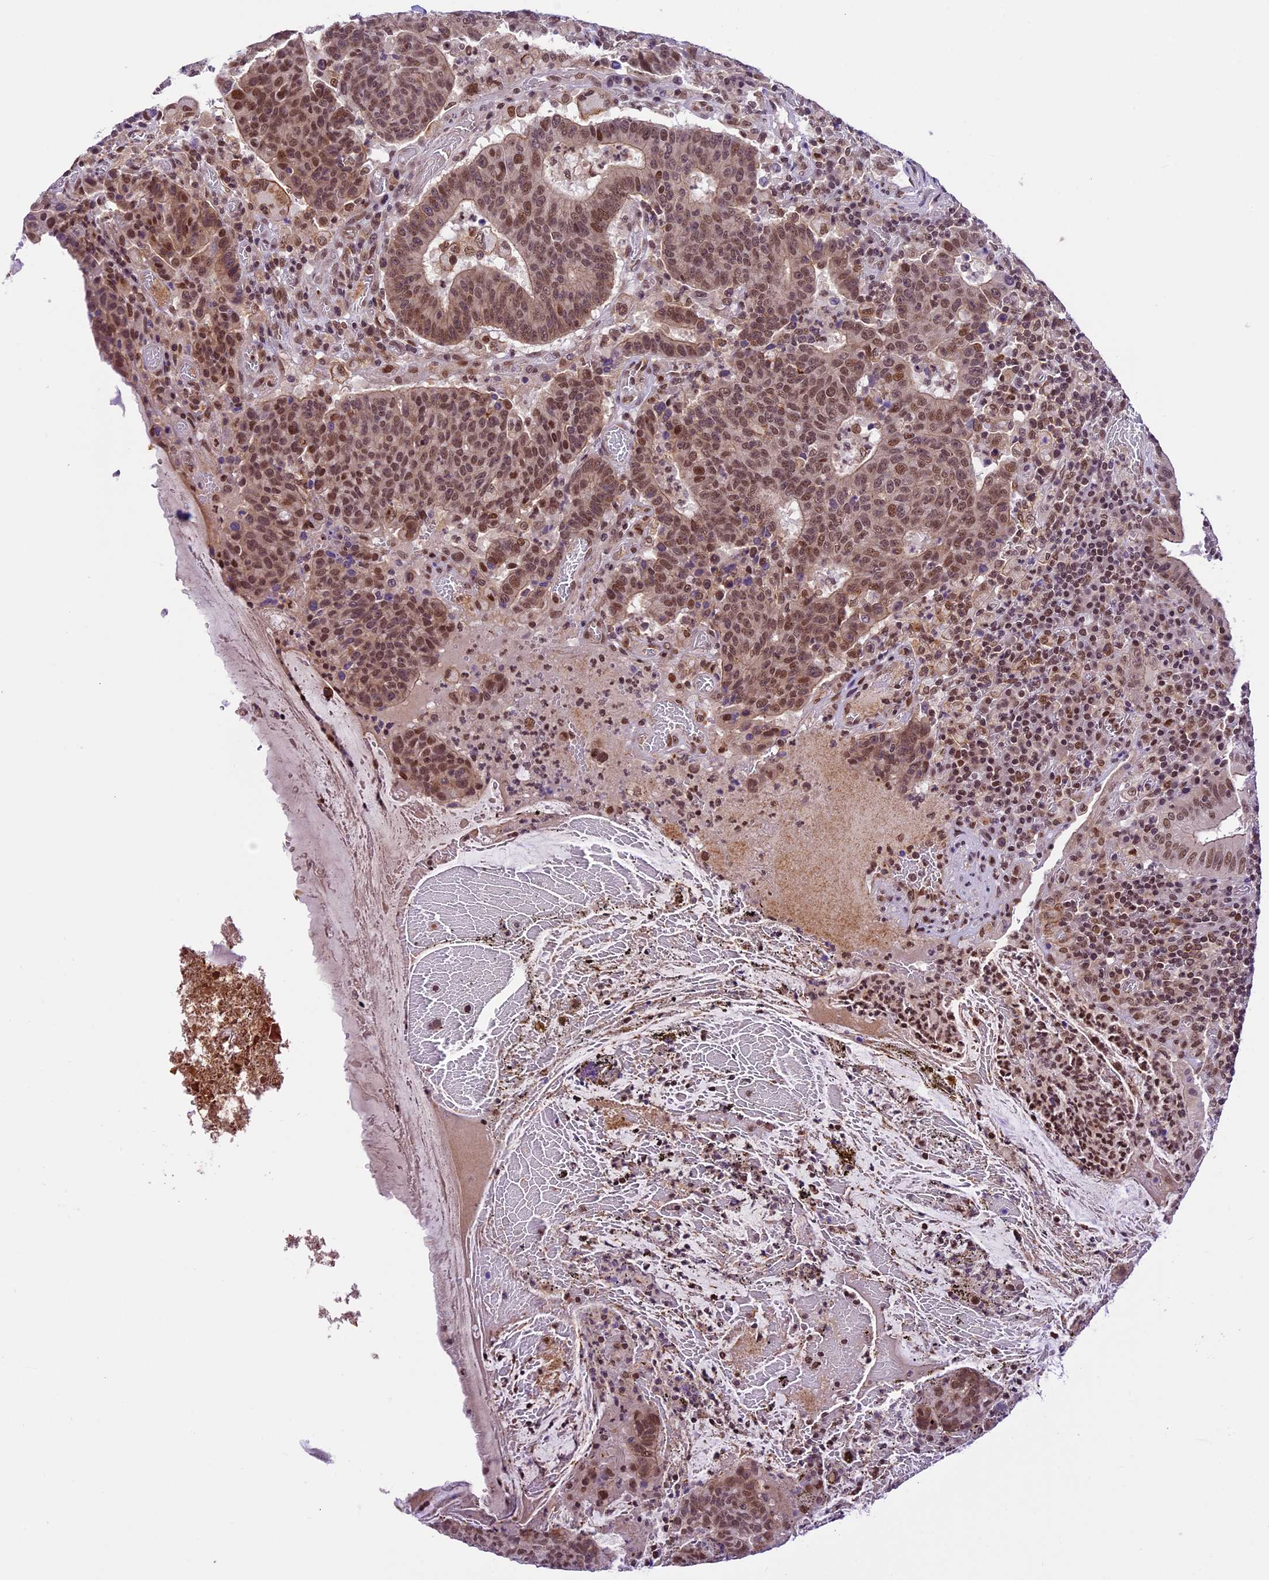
{"staining": {"intensity": "moderate", "quantity": ">75%", "location": "nuclear"}, "tissue": "colorectal cancer", "cell_type": "Tumor cells", "image_type": "cancer", "snomed": [{"axis": "morphology", "description": "Adenocarcinoma, NOS"}, {"axis": "topography", "description": "Colon"}], "caption": "A histopathology image of human adenocarcinoma (colorectal) stained for a protein exhibits moderate nuclear brown staining in tumor cells.", "gene": "SHKBP1", "patient": {"sex": "female", "age": 75}}